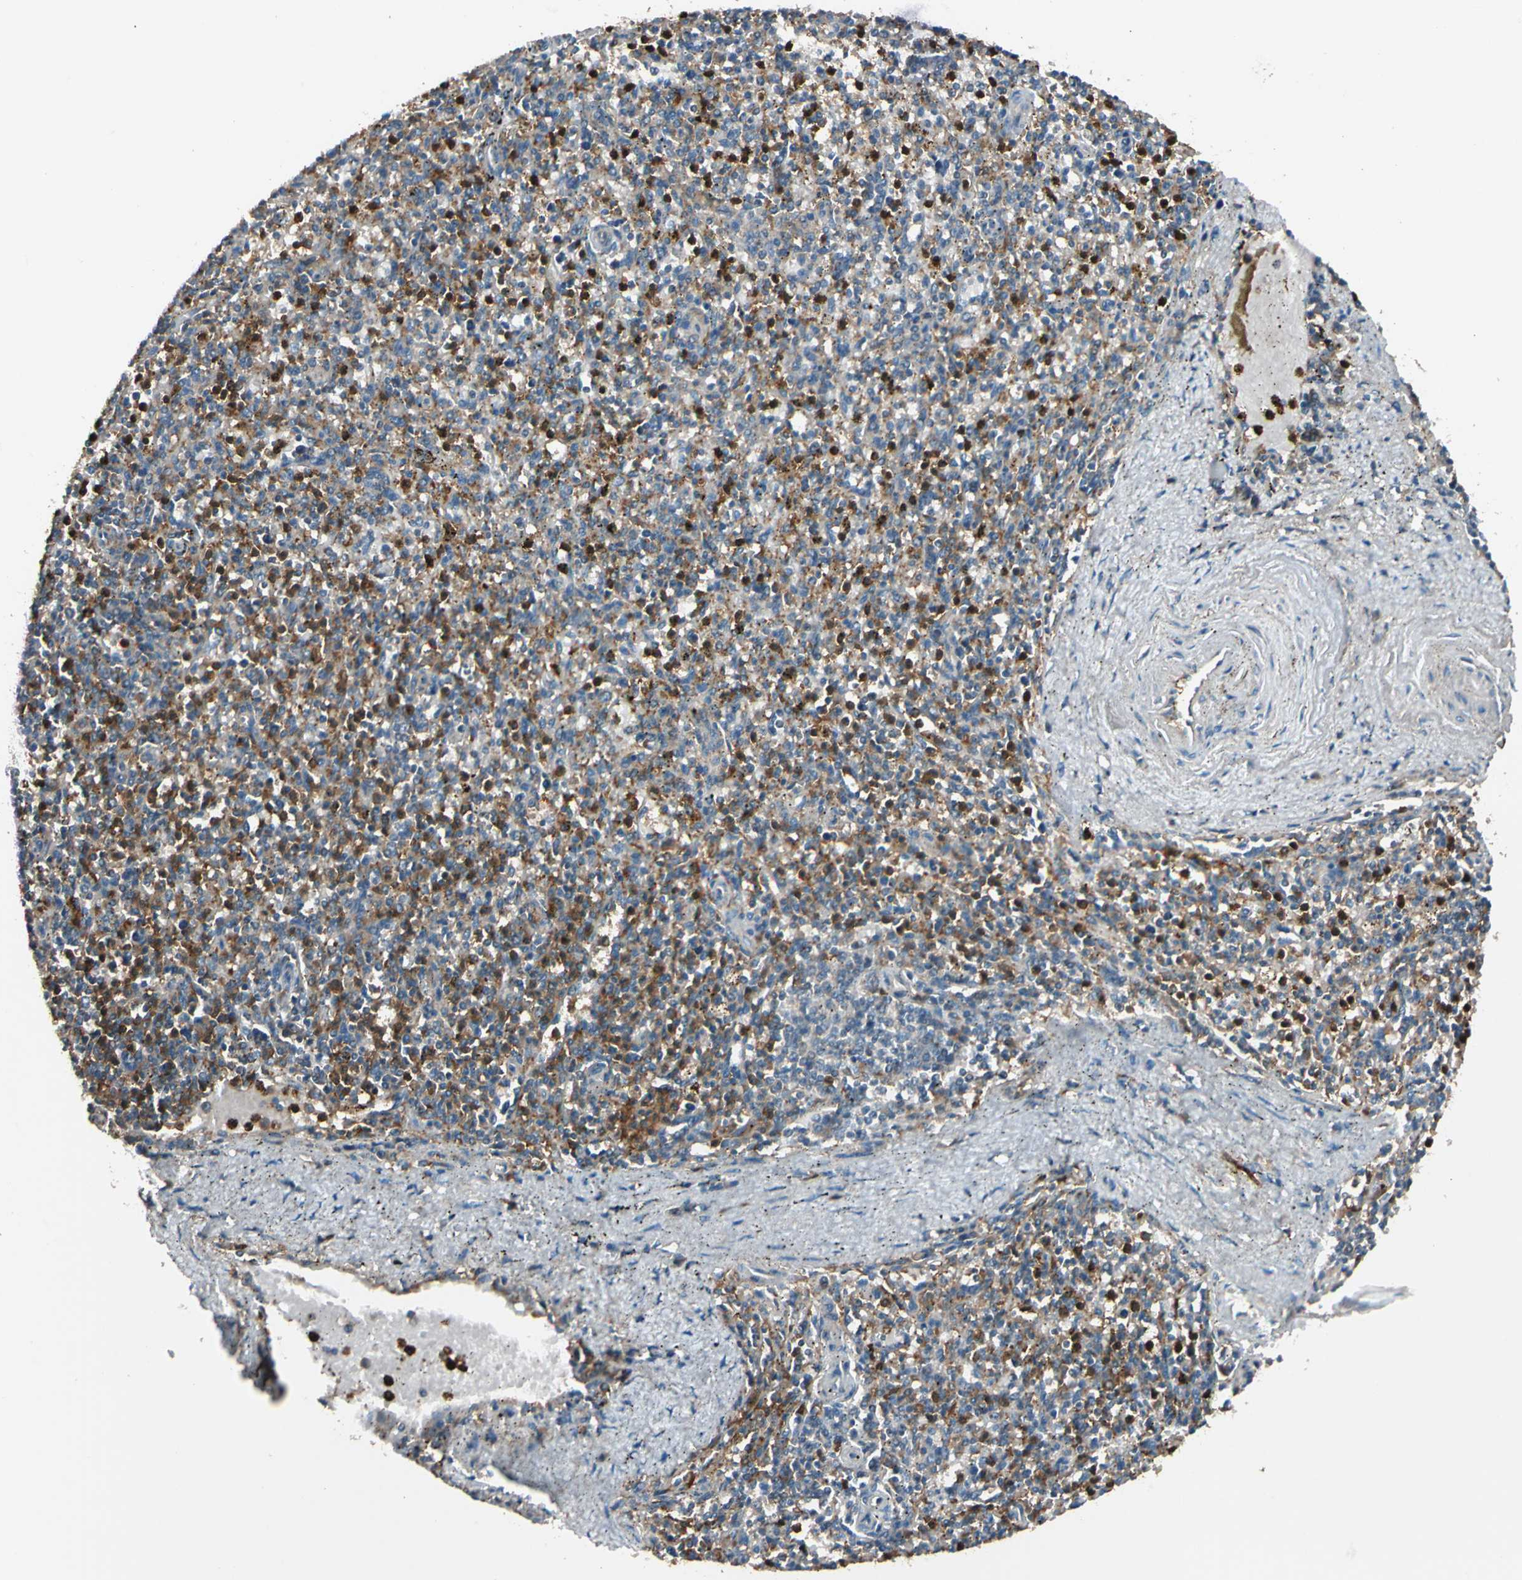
{"staining": {"intensity": "moderate", "quantity": ">75%", "location": "cytoplasmic/membranous"}, "tissue": "spleen", "cell_type": "Cells in red pulp", "image_type": "normal", "snomed": [{"axis": "morphology", "description": "Normal tissue, NOS"}, {"axis": "topography", "description": "Spleen"}], "caption": "IHC (DAB) staining of normal human spleen demonstrates moderate cytoplasmic/membranous protein expression in approximately >75% of cells in red pulp. (DAB IHC with brightfield microscopy, high magnification).", "gene": "STX11", "patient": {"sex": "male", "age": 72}}